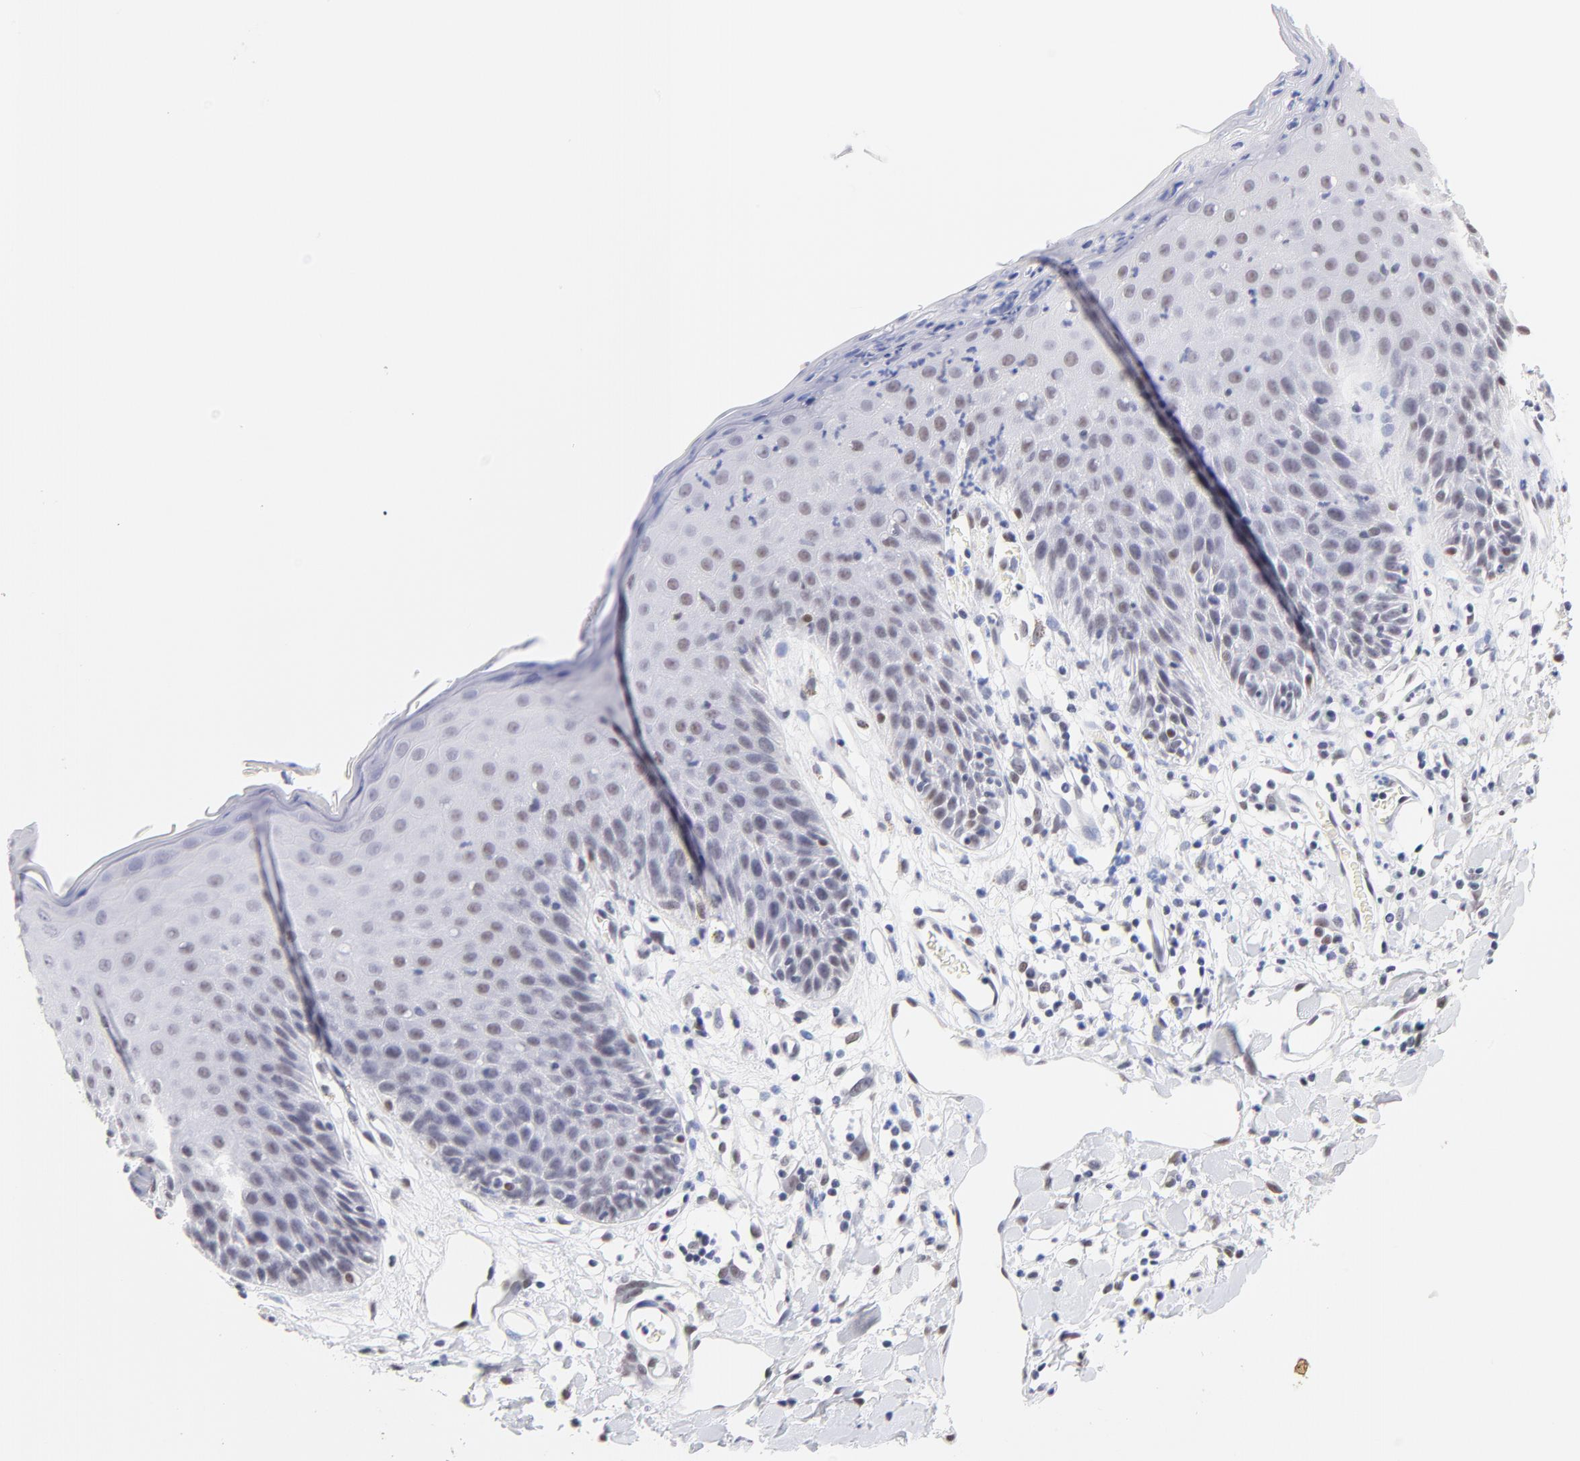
{"staining": {"intensity": "weak", "quantity": "25%-75%", "location": "nuclear"}, "tissue": "skin", "cell_type": "Epidermal cells", "image_type": "normal", "snomed": [{"axis": "morphology", "description": "Normal tissue, NOS"}, {"axis": "topography", "description": "Vulva"}, {"axis": "topography", "description": "Peripheral nerve tissue"}], "caption": "Protein staining by immunohistochemistry (IHC) exhibits weak nuclear staining in approximately 25%-75% of epidermal cells in normal skin.", "gene": "ZNF74", "patient": {"sex": "female", "age": 68}}